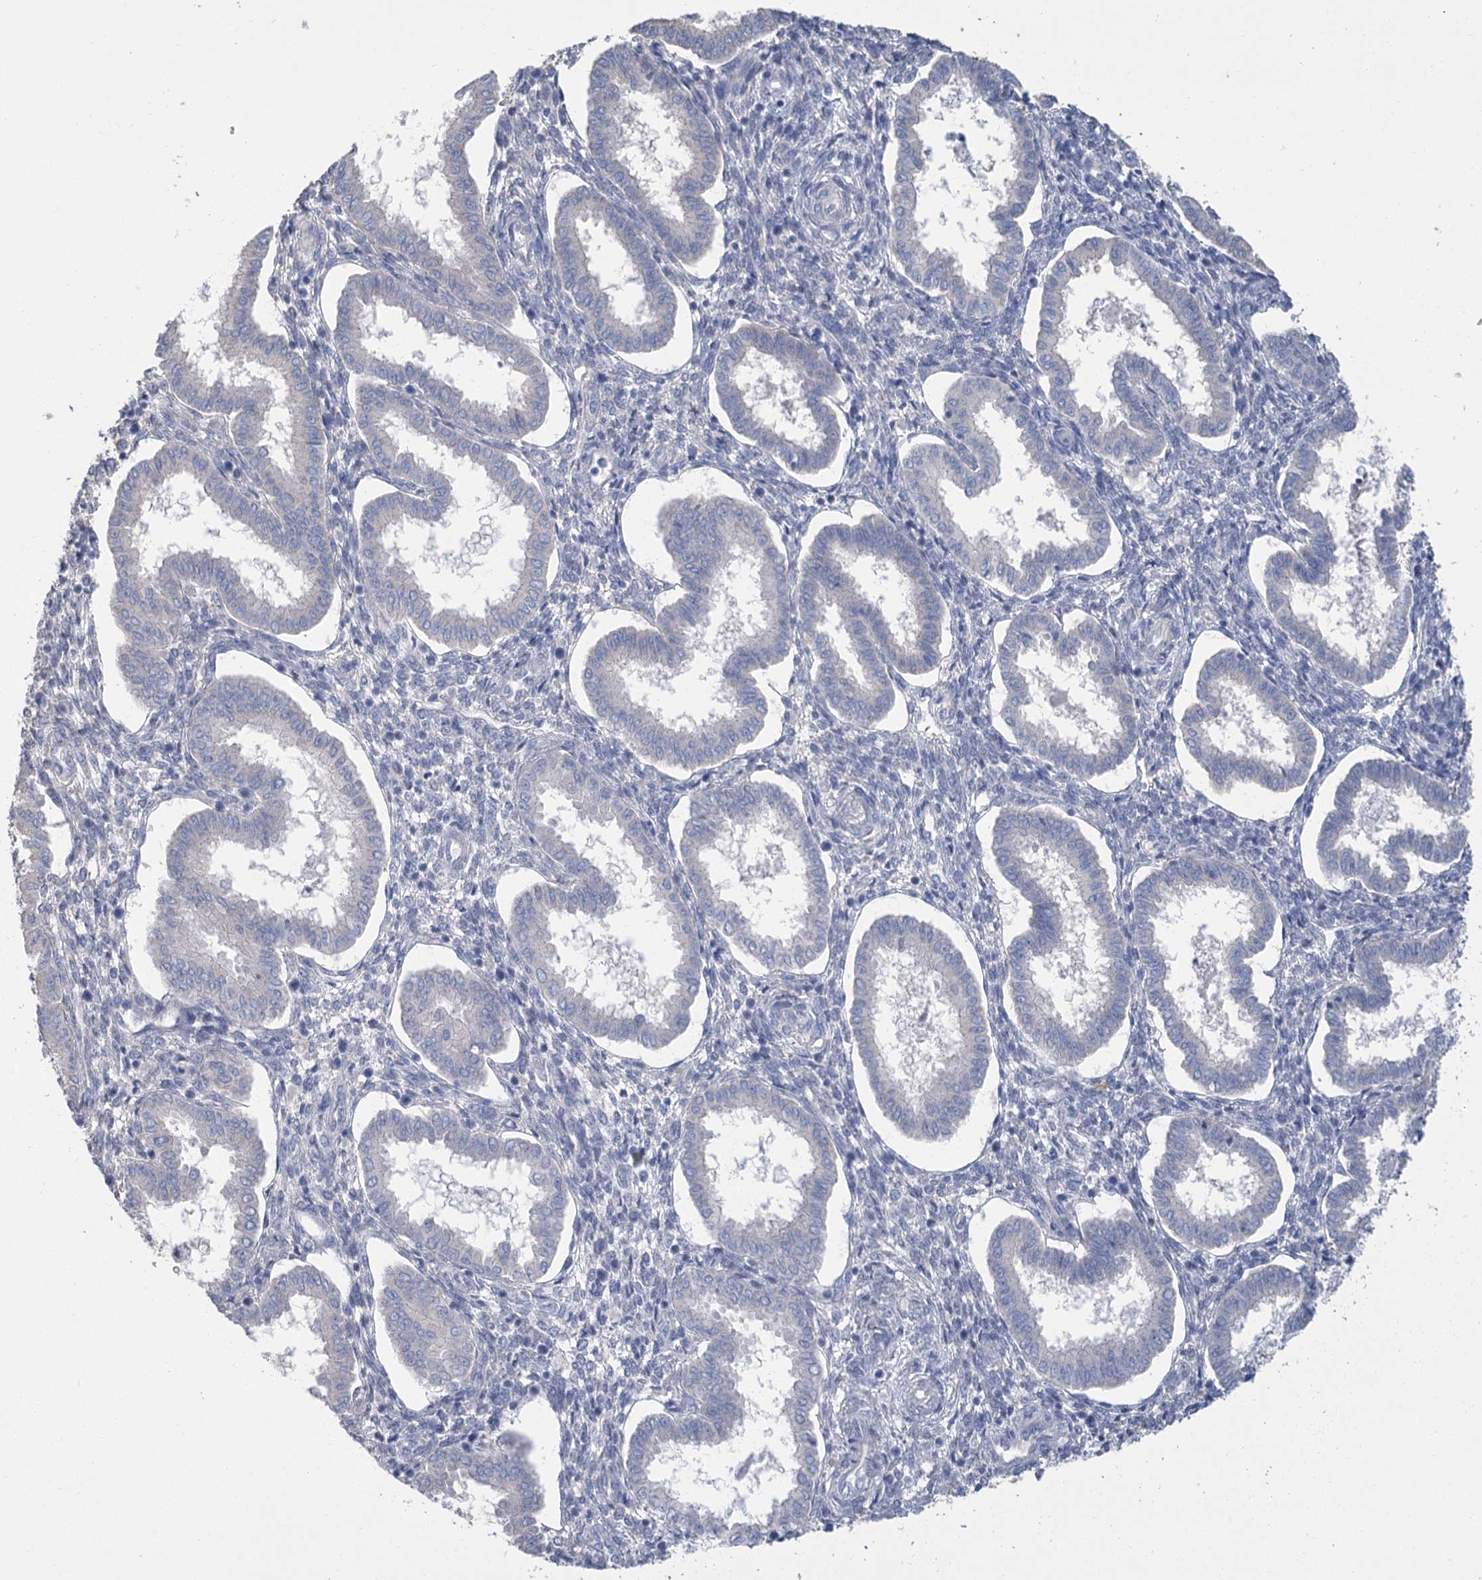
{"staining": {"intensity": "negative", "quantity": "none", "location": "none"}, "tissue": "endometrium", "cell_type": "Cells in endometrial stroma", "image_type": "normal", "snomed": [{"axis": "morphology", "description": "Normal tissue, NOS"}, {"axis": "topography", "description": "Endometrium"}], "caption": "The photomicrograph displays no significant positivity in cells in endometrial stroma of endometrium. The staining is performed using DAB brown chromogen with nuclei counter-stained in using hematoxylin.", "gene": "SLC9A3", "patient": {"sex": "female", "age": 24}}